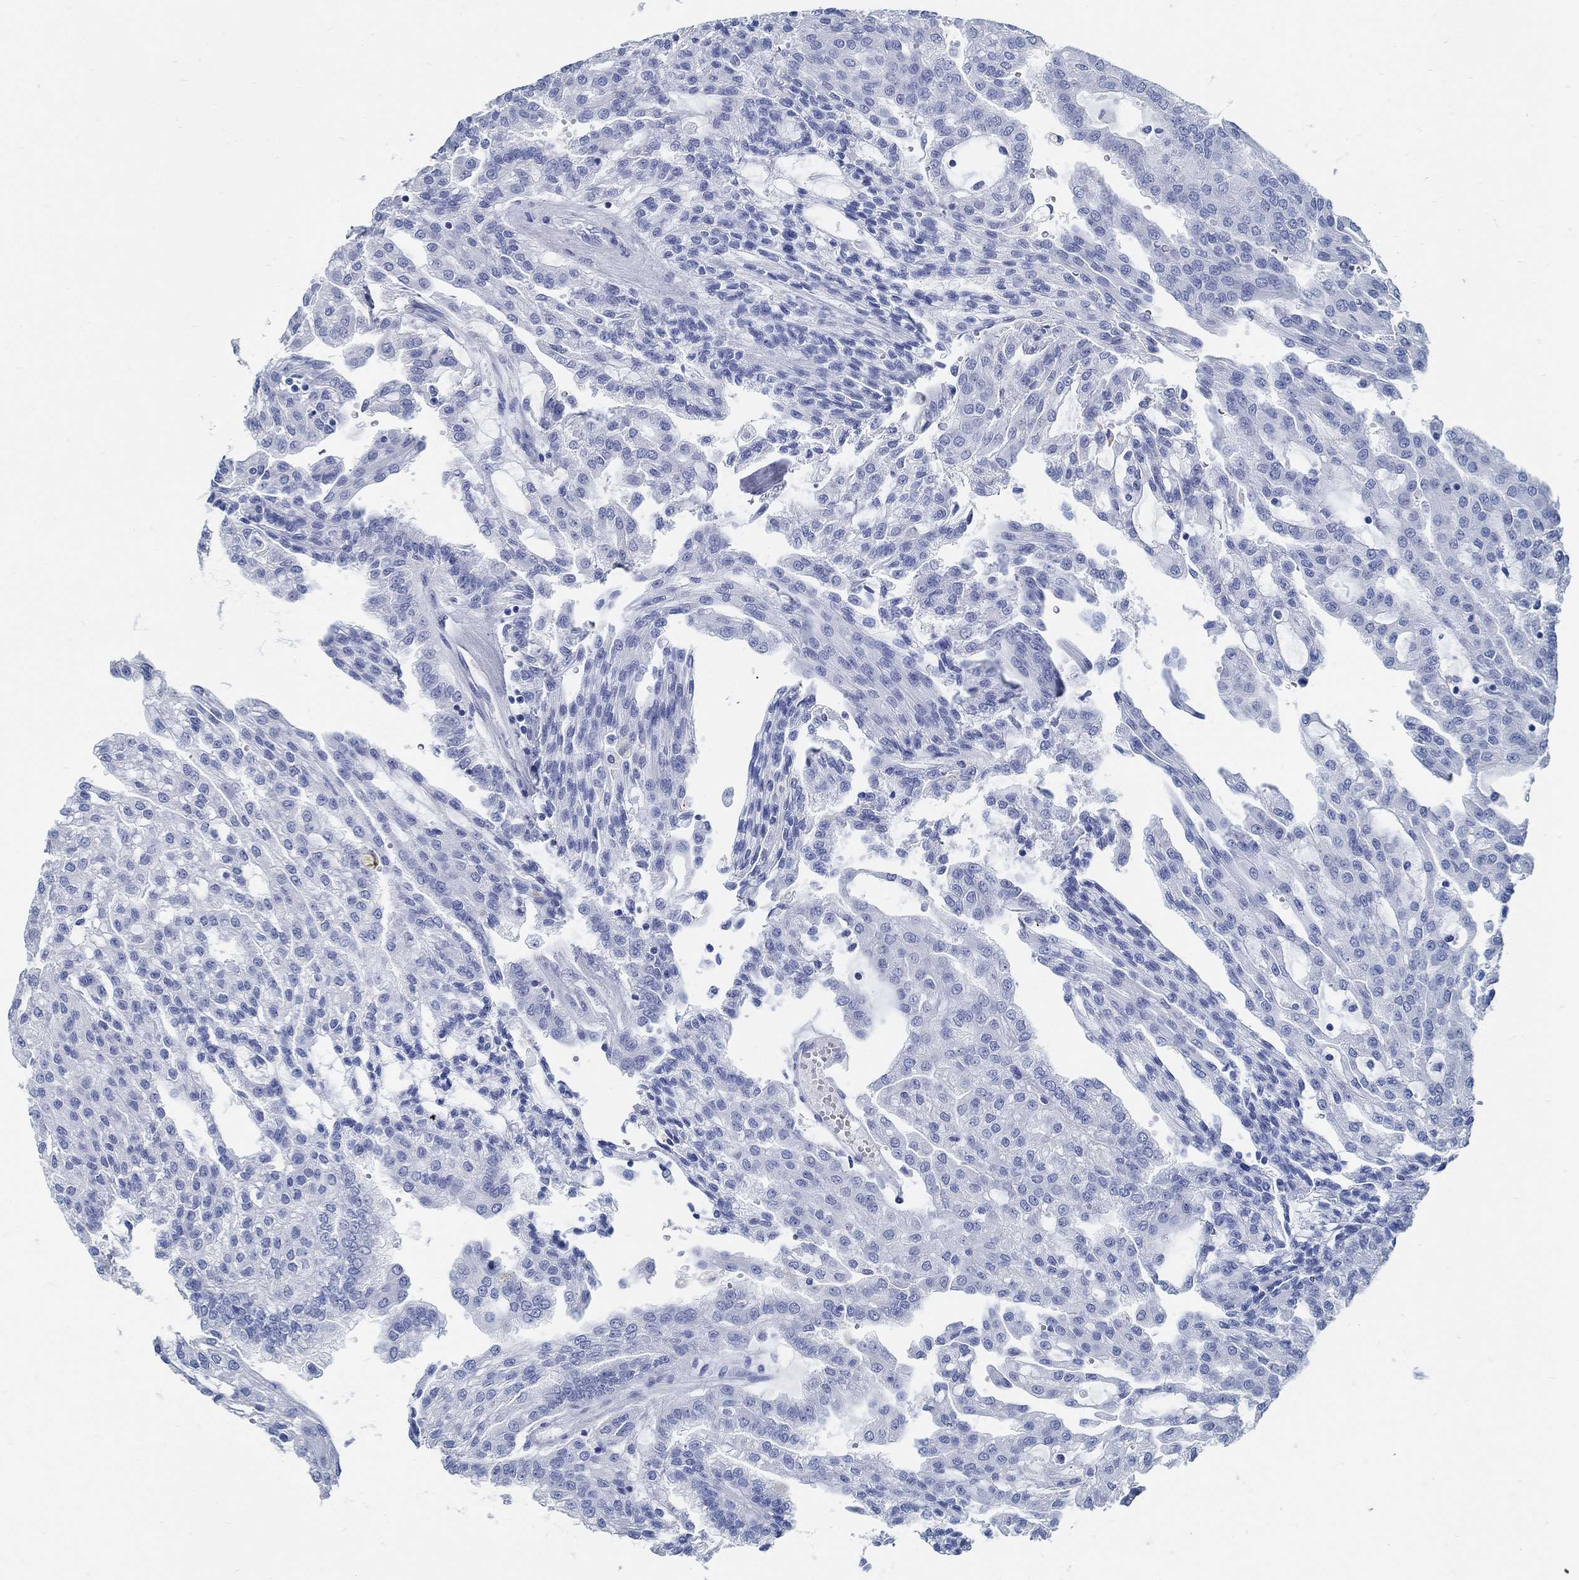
{"staining": {"intensity": "negative", "quantity": "none", "location": "none"}, "tissue": "renal cancer", "cell_type": "Tumor cells", "image_type": "cancer", "snomed": [{"axis": "morphology", "description": "Adenocarcinoma, NOS"}, {"axis": "topography", "description": "Kidney"}], "caption": "Micrograph shows no protein staining in tumor cells of adenocarcinoma (renal) tissue.", "gene": "SLC45A1", "patient": {"sex": "male", "age": 63}}